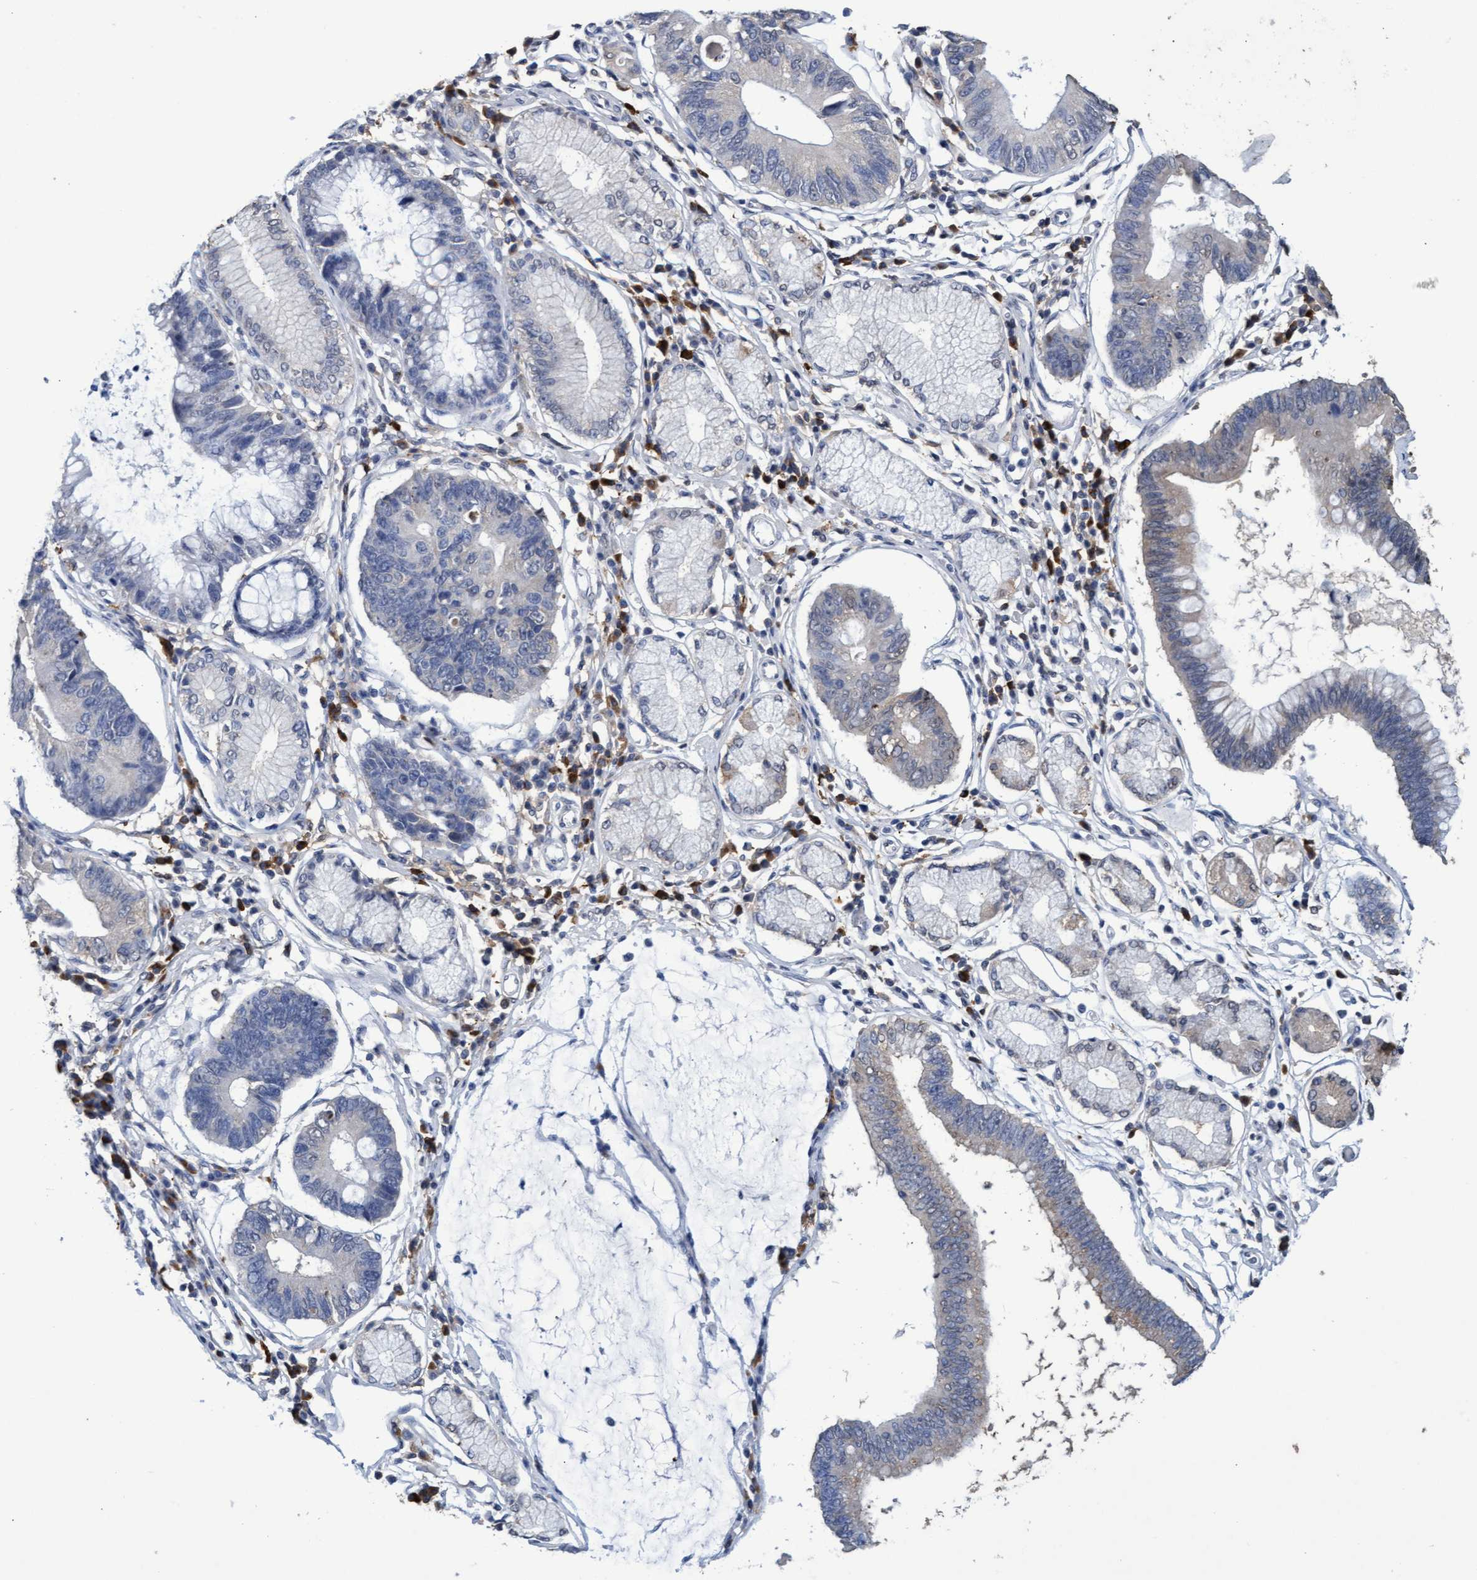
{"staining": {"intensity": "negative", "quantity": "none", "location": "none"}, "tissue": "stomach cancer", "cell_type": "Tumor cells", "image_type": "cancer", "snomed": [{"axis": "morphology", "description": "Adenocarcinoma, NOS"}, {"axis": "topography", "description": "Stomach"}], "caption": "High magnification brightfield microscopy of stomach cancer stained with DAB (3,3'-diaminobenzidine) (brown) and counterstained with hematoxylin (blue): tumor cells show no significant positivity.", "gene": "GPR39", "patient": {"sex": "male", "age": 59}}